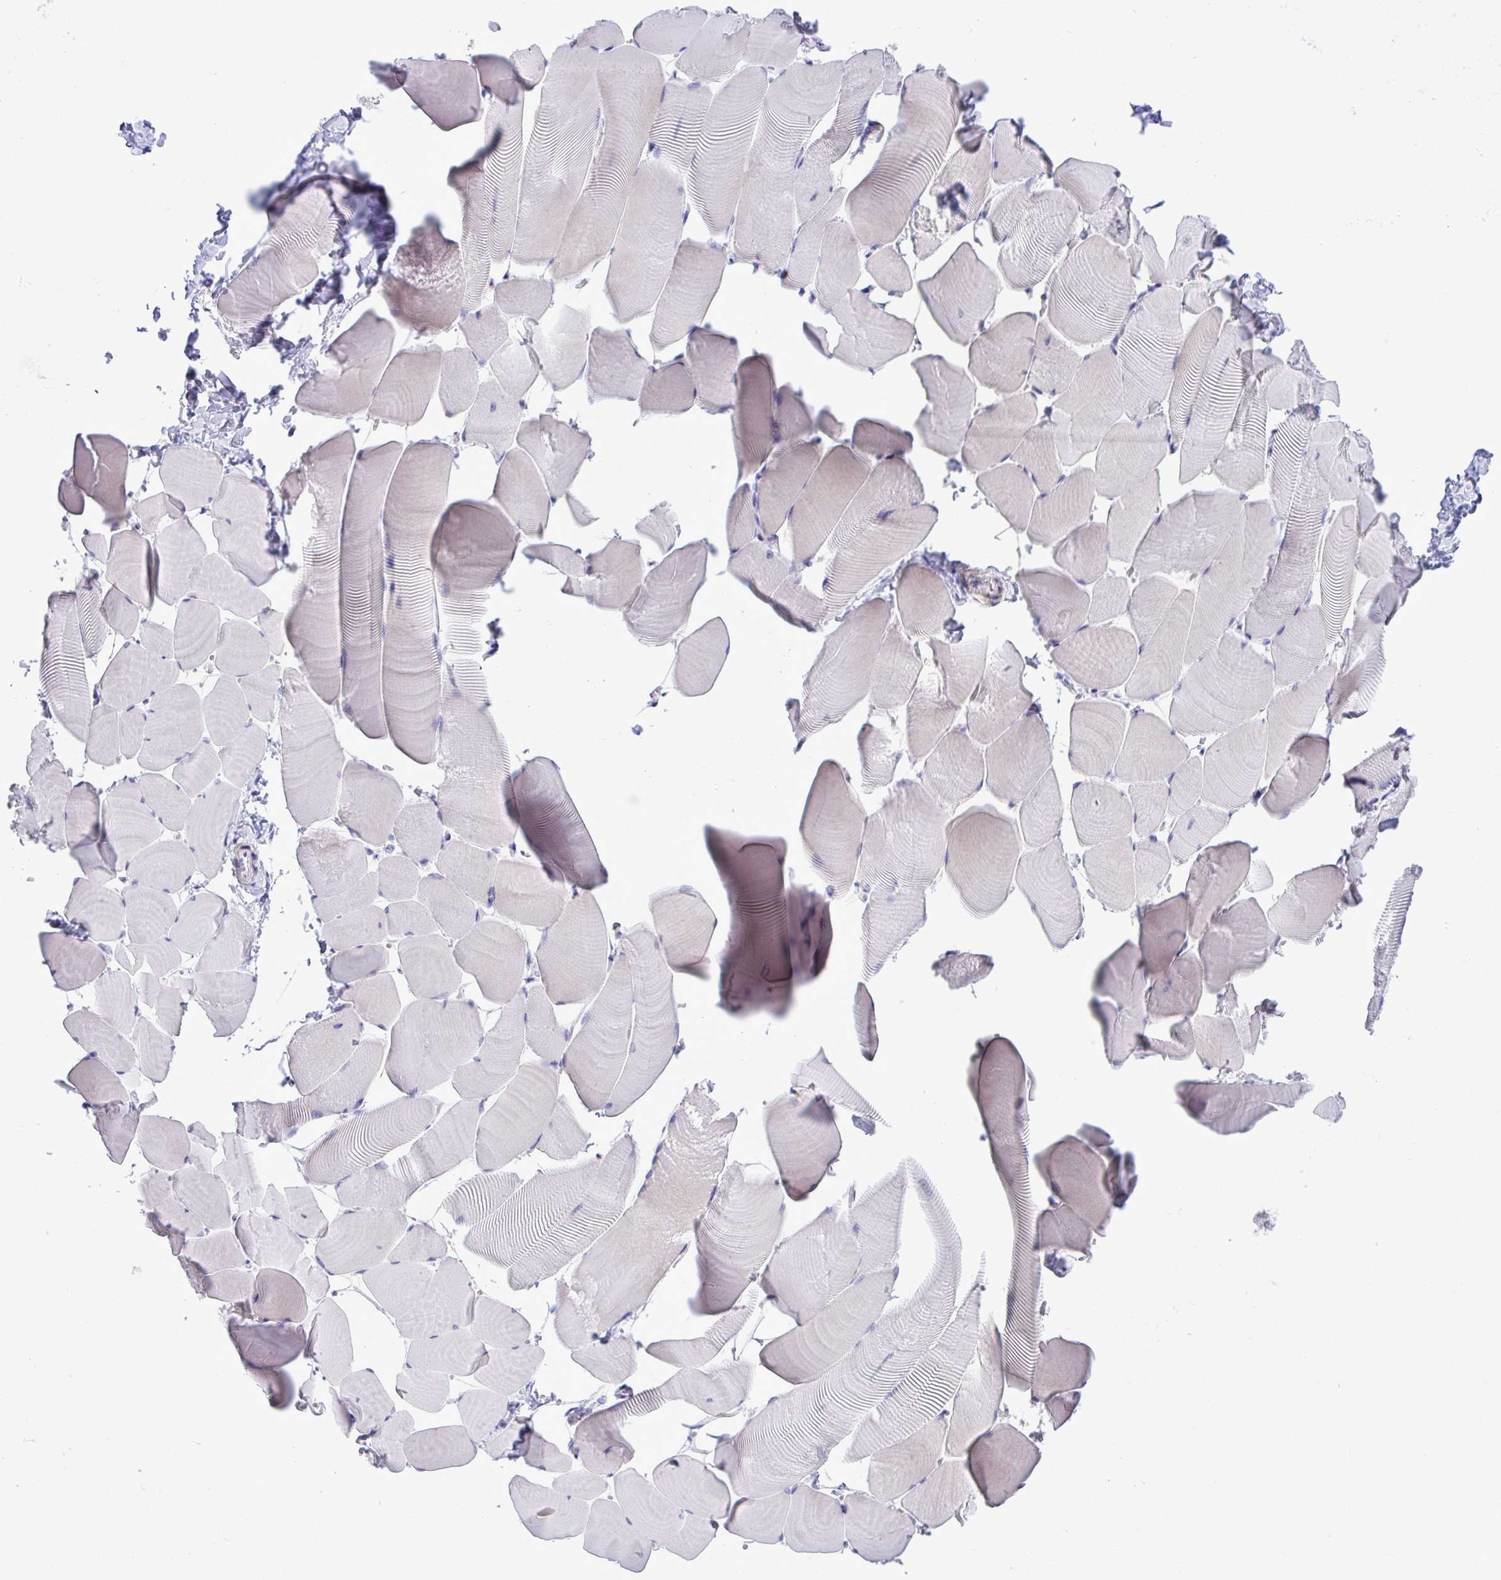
{"staining": {"intensity": "negative", "quantity": "none", "location": "none"}, "tissue": "skeletal muscle", "cell_type": "Myocytes", "image_type": "normal", "snomed": [{"axis": "morphology", "description": "Normal tissue, NOS"}, {"axis": "topography", "description": "Skeletal muscle"}], "caption": "High power microscopy micrograph of an IHC image of benign skeletal muscle, revealing no significant positivity in myocytes. Nuclei are stained in blue.", "gene": "ISL1", "patient": {"sex": "male", "age": 25}}